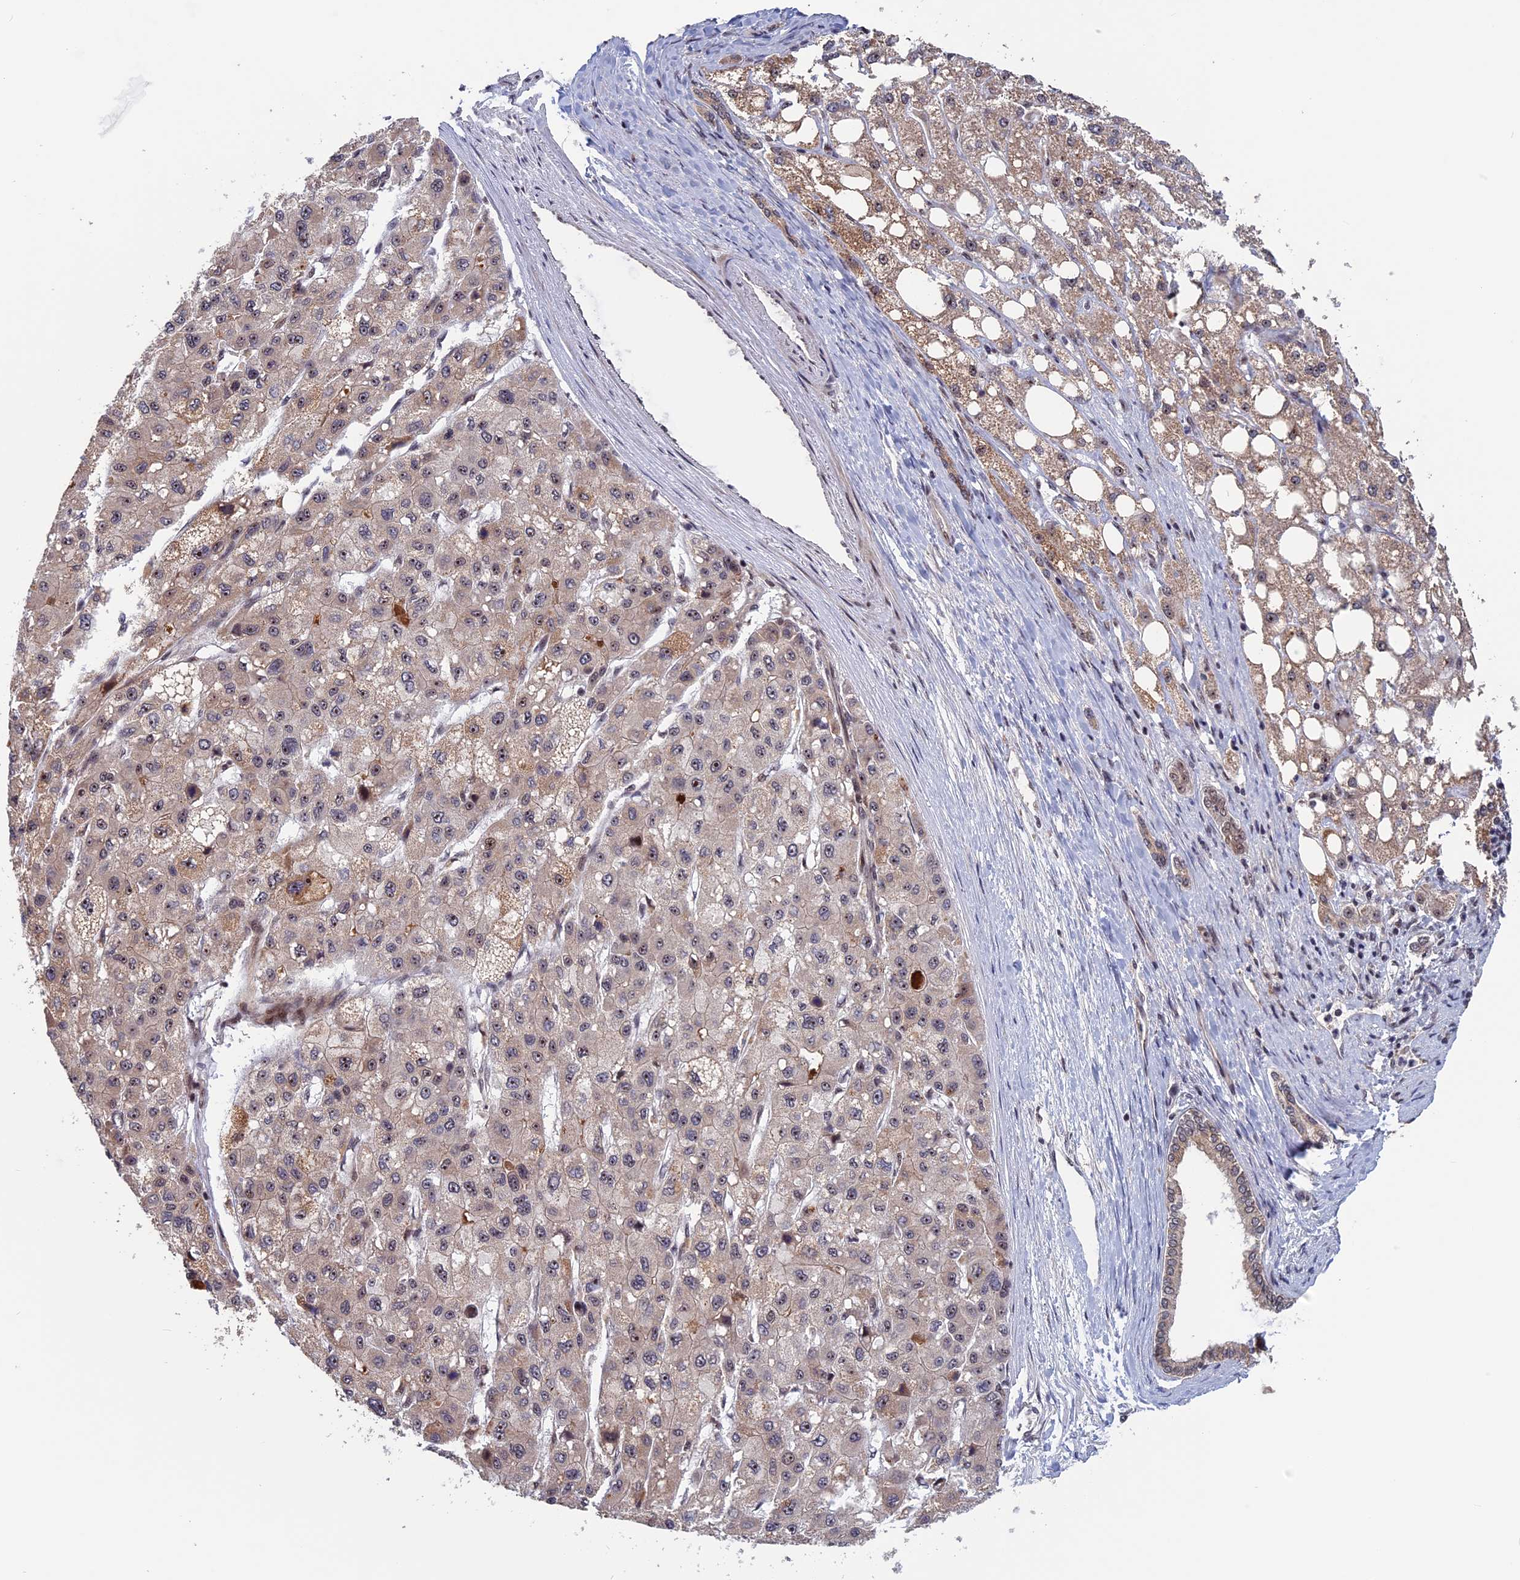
{"staining": {"intensity": "moderate", "quantity": "25%-75%", "location": "cytoplasmic/membranous"}, "tissue": "liver cancer", "cell_type": "Tumor cells", "image_type": "cancer", "snomed": [{"axis": "morphology", "description": "Carcinoma, Hepatocellular, NOS"}, {"axis": "topography", "description": "Liver"}], "caption": "IHC histopathology image of human liver cancer (hepatocellular carcinoma) stained for a protein (brown), which displays medium levels of moderate cytoplasmic/membranous positivity in about 25%-75% of tumor cells.", "gene": "CACTIN", "patient": {"sex": "male", "age": 80}}